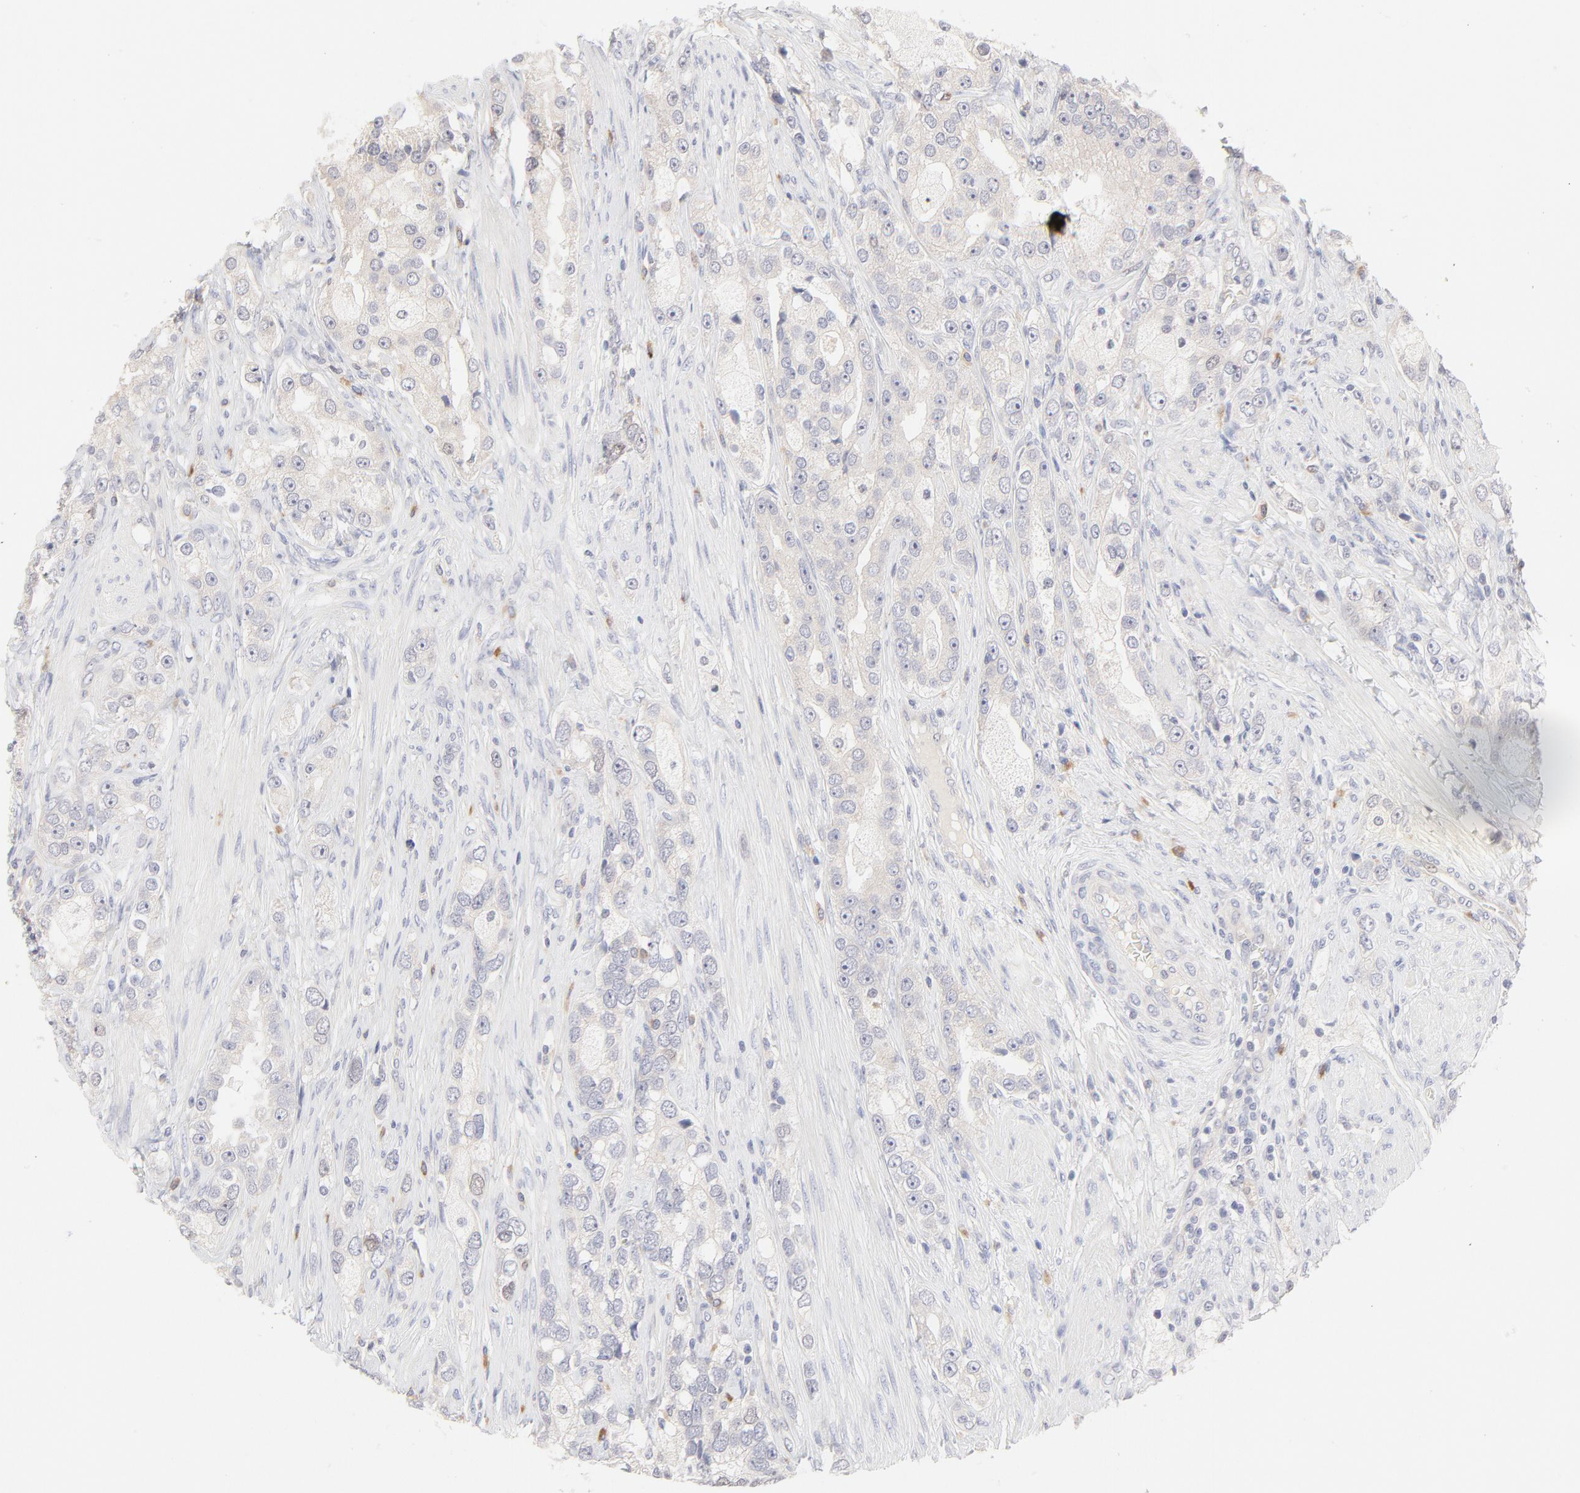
{"staining": {"intensity": "negative", "quantity": "none", "location": "none"}, "tissue": "prostate cancer", "cell_type": "Tumor cells", "image_type": "cancer", "snomed": [{"axis": "morphology", "description": "Adenocarcinoma, High grade"}, {"axis": "topography", "description": "Prostate"}], "caption": "Prostate cancer (high-grade adenocarcinoma) was stained to show a protein in brown. There is no significant positivity in tumor cells.", "gene": "ELF3", "patient": {"sex": "male", "age": 63}}